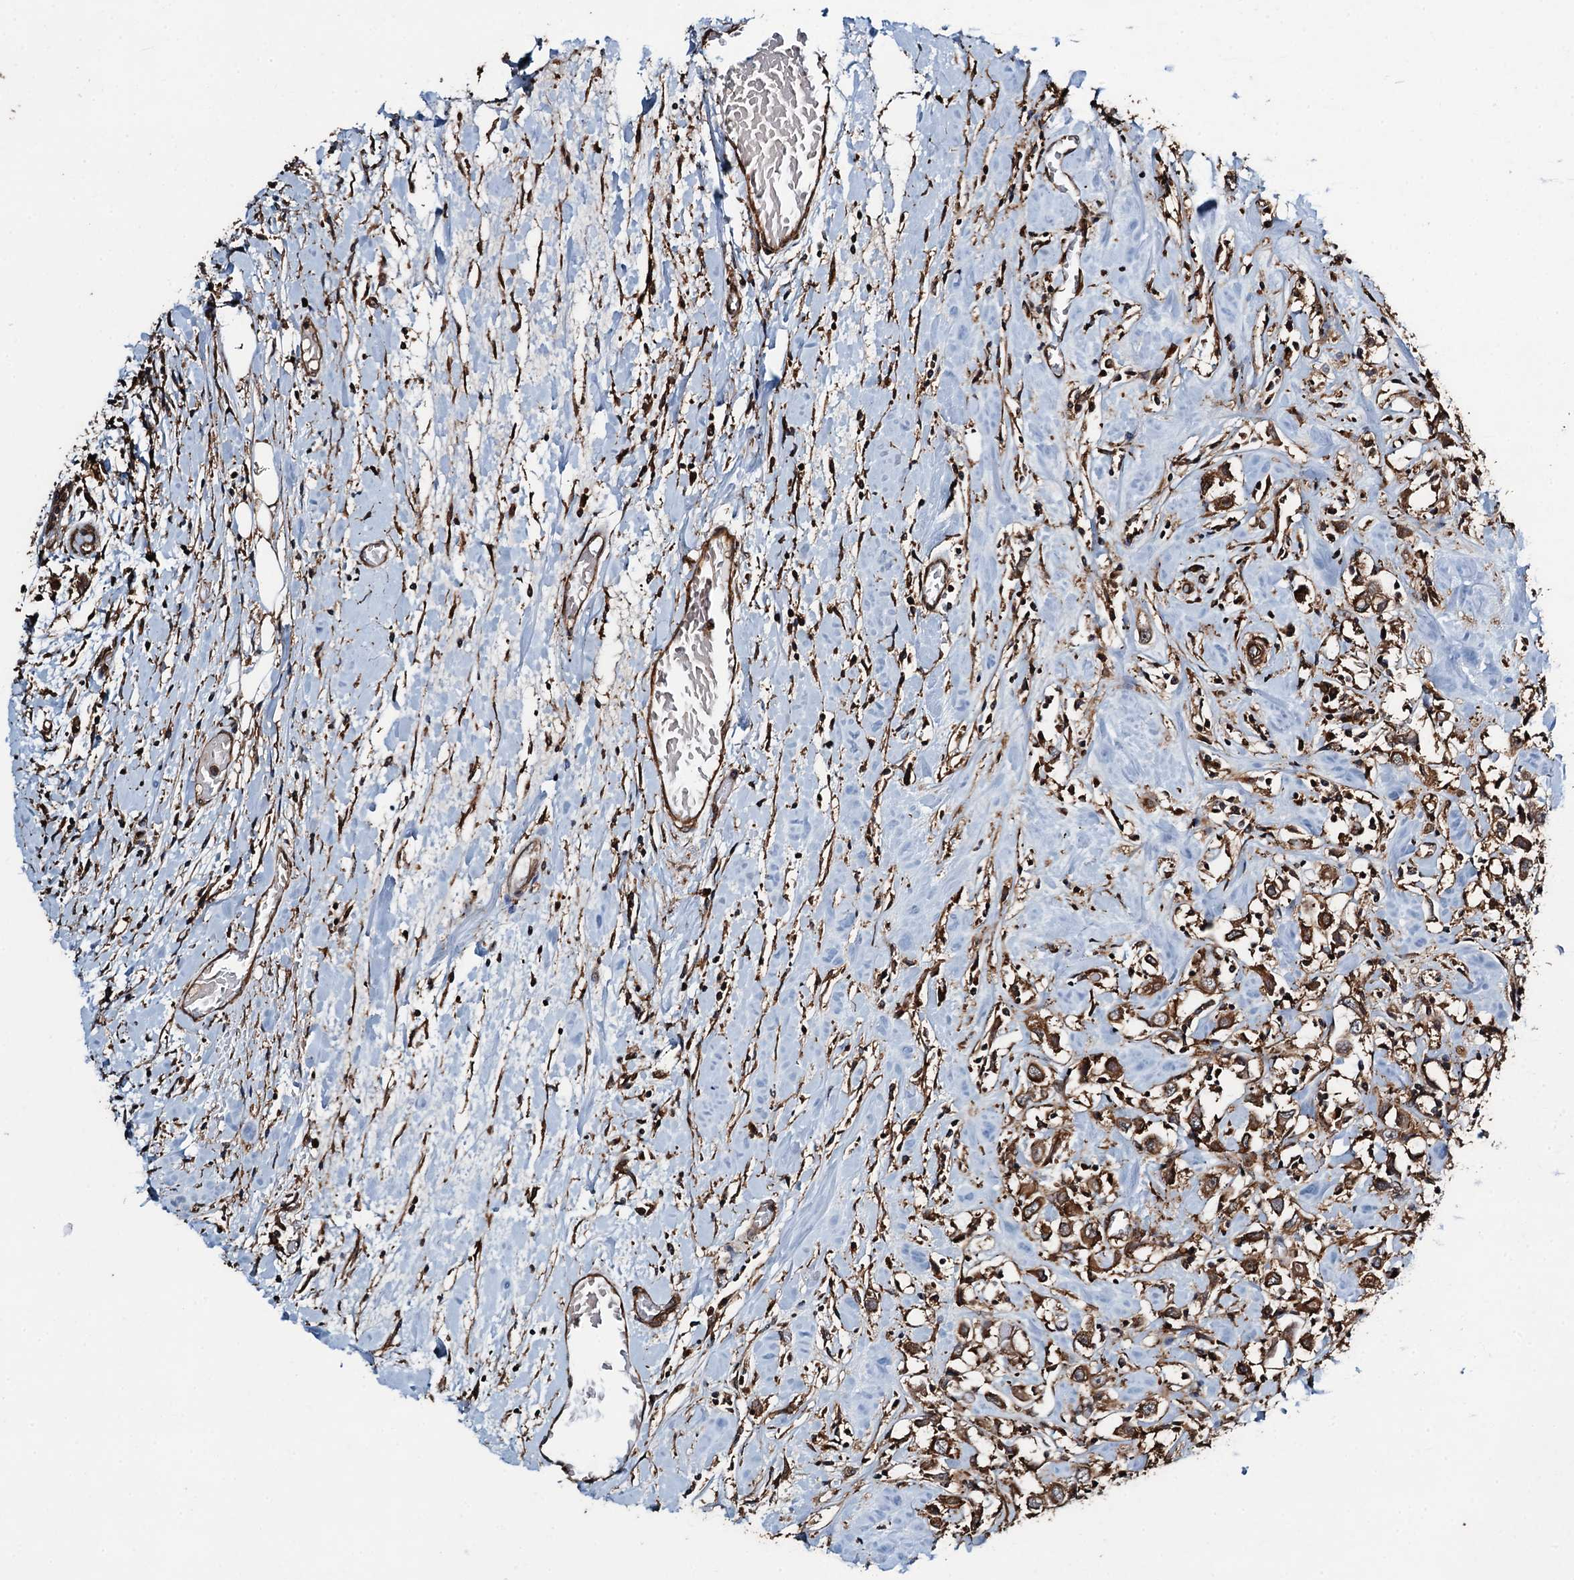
{"staining": {"intensity": "moderate", "quantity": ">75%", "location": "cytoplasmic/membranous"}, "tissue": "breast cancer", "cell_type": "Tumor cells", "image_type": "cancer", "snomed": [{"axis": "morphology", "description": "Duct carcinoma"}, {"axis": "topography", "description": "Breast"}], "caption": "Tumor cells show moderate cytoplasmic/membranous staining in about >75% of cells in breast cancer.", "gene": "WHAMM", "patient": {"sex": "female", "age": 61}}